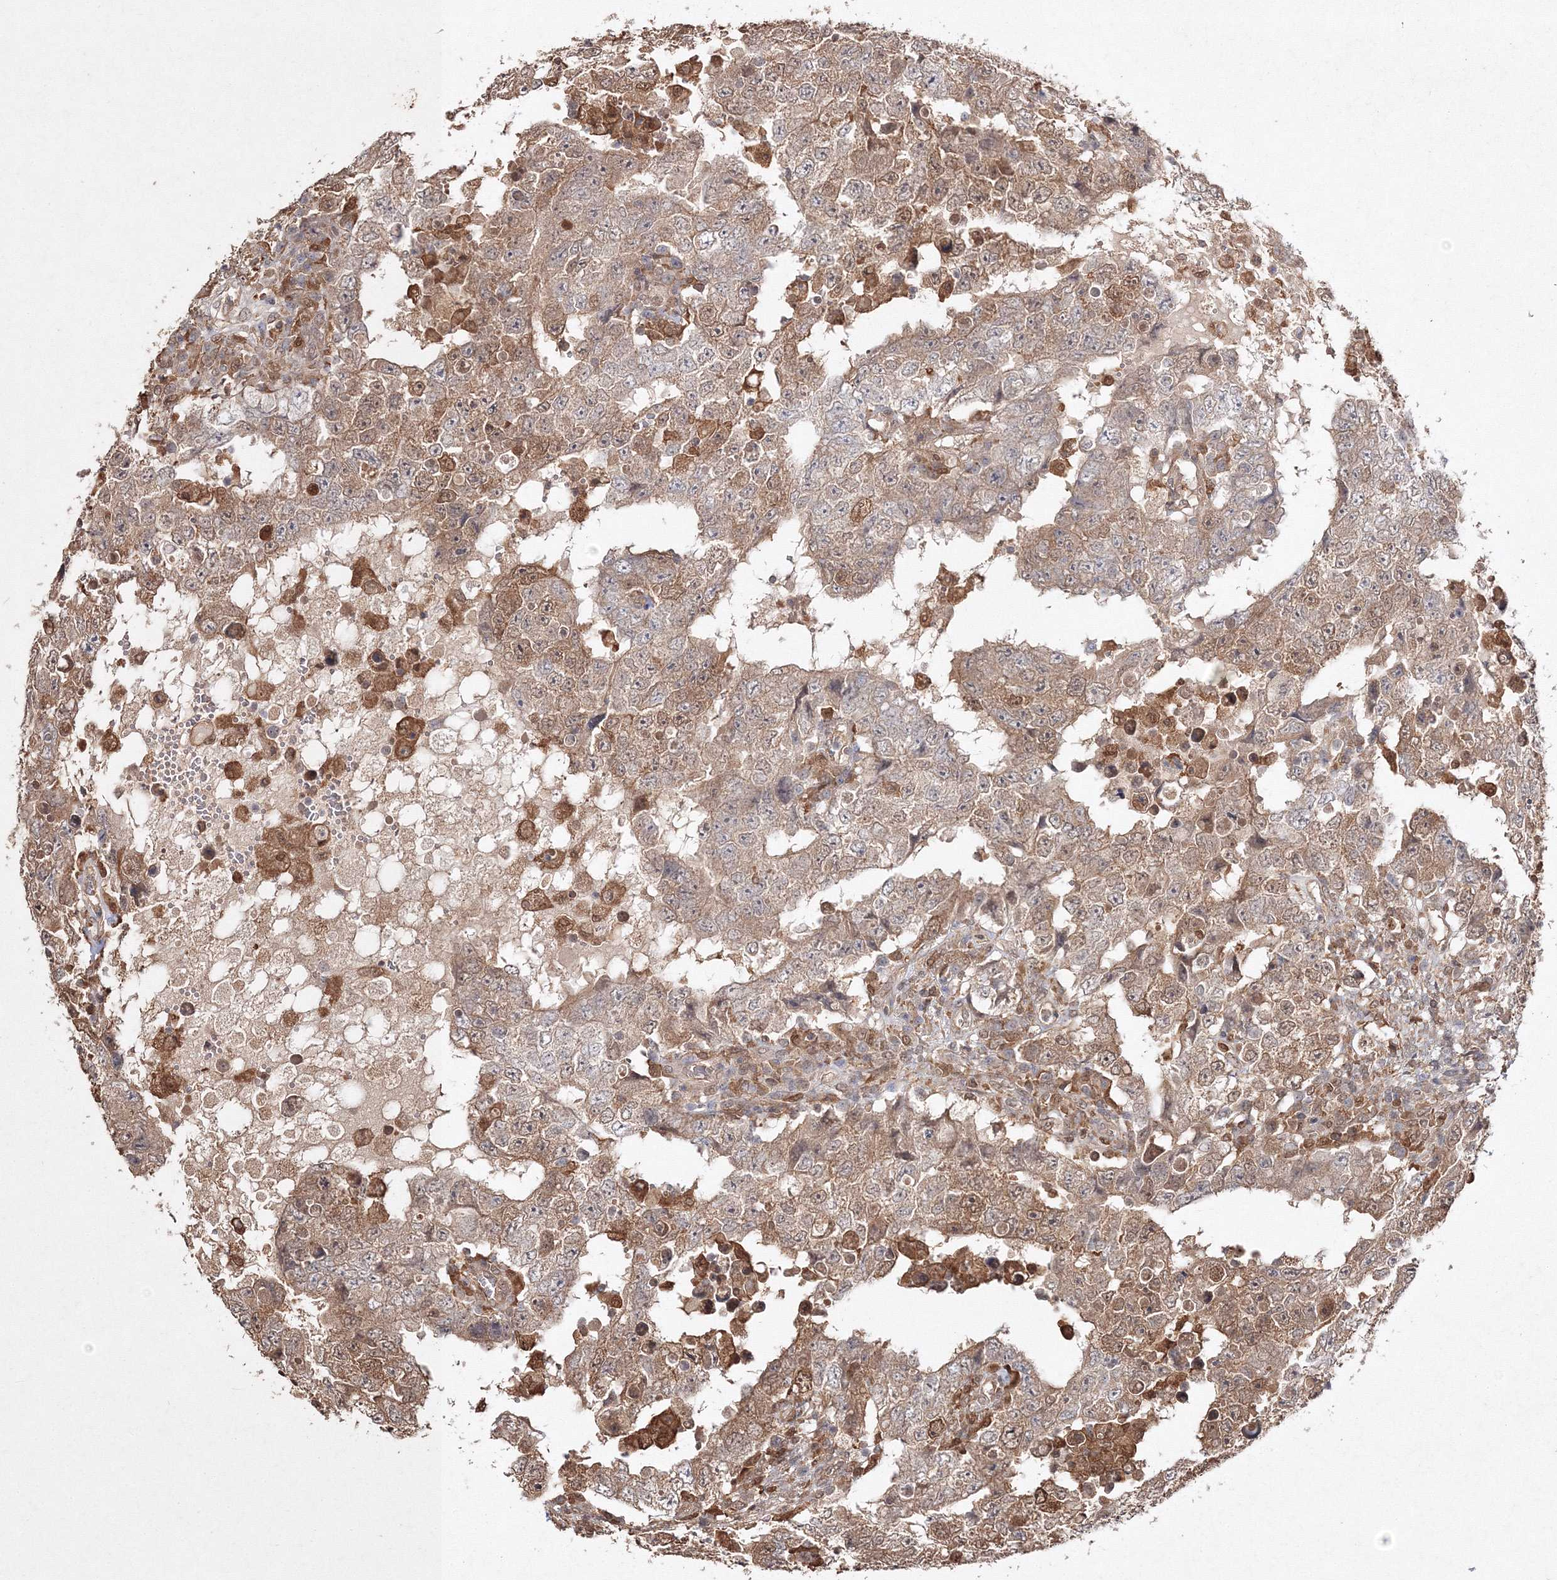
{"staining": {"intensity": "moderate", "quantity": ">75%", "location": "cytoplasmic/membranous,nuclear"}, "tissue": "testis cancer", "cell_type": "Tumor cells", "image_type": "cancer", "snomed": [{"axis": "morphology", "description": "Carcinoma, Embryonal, NOS"}, {"axis": "topography", "description": "Testis"}], "caption": "Immunohistochemistry (IHC) staining of testis embryonal carcinoma, which demonstrates medium levels of moderate cytoplasmic/membranous and nuclear expression in about >75% of tumor cells indicating moderate cytoplasmic/membranous and nuclear protein expression. The staining was performed using DAB (brown) for protein detection and nuclei were counterstained in hematoxylin (blue).", "gene": "S100A11", "patient": {"sex": "male", "age": 26}}